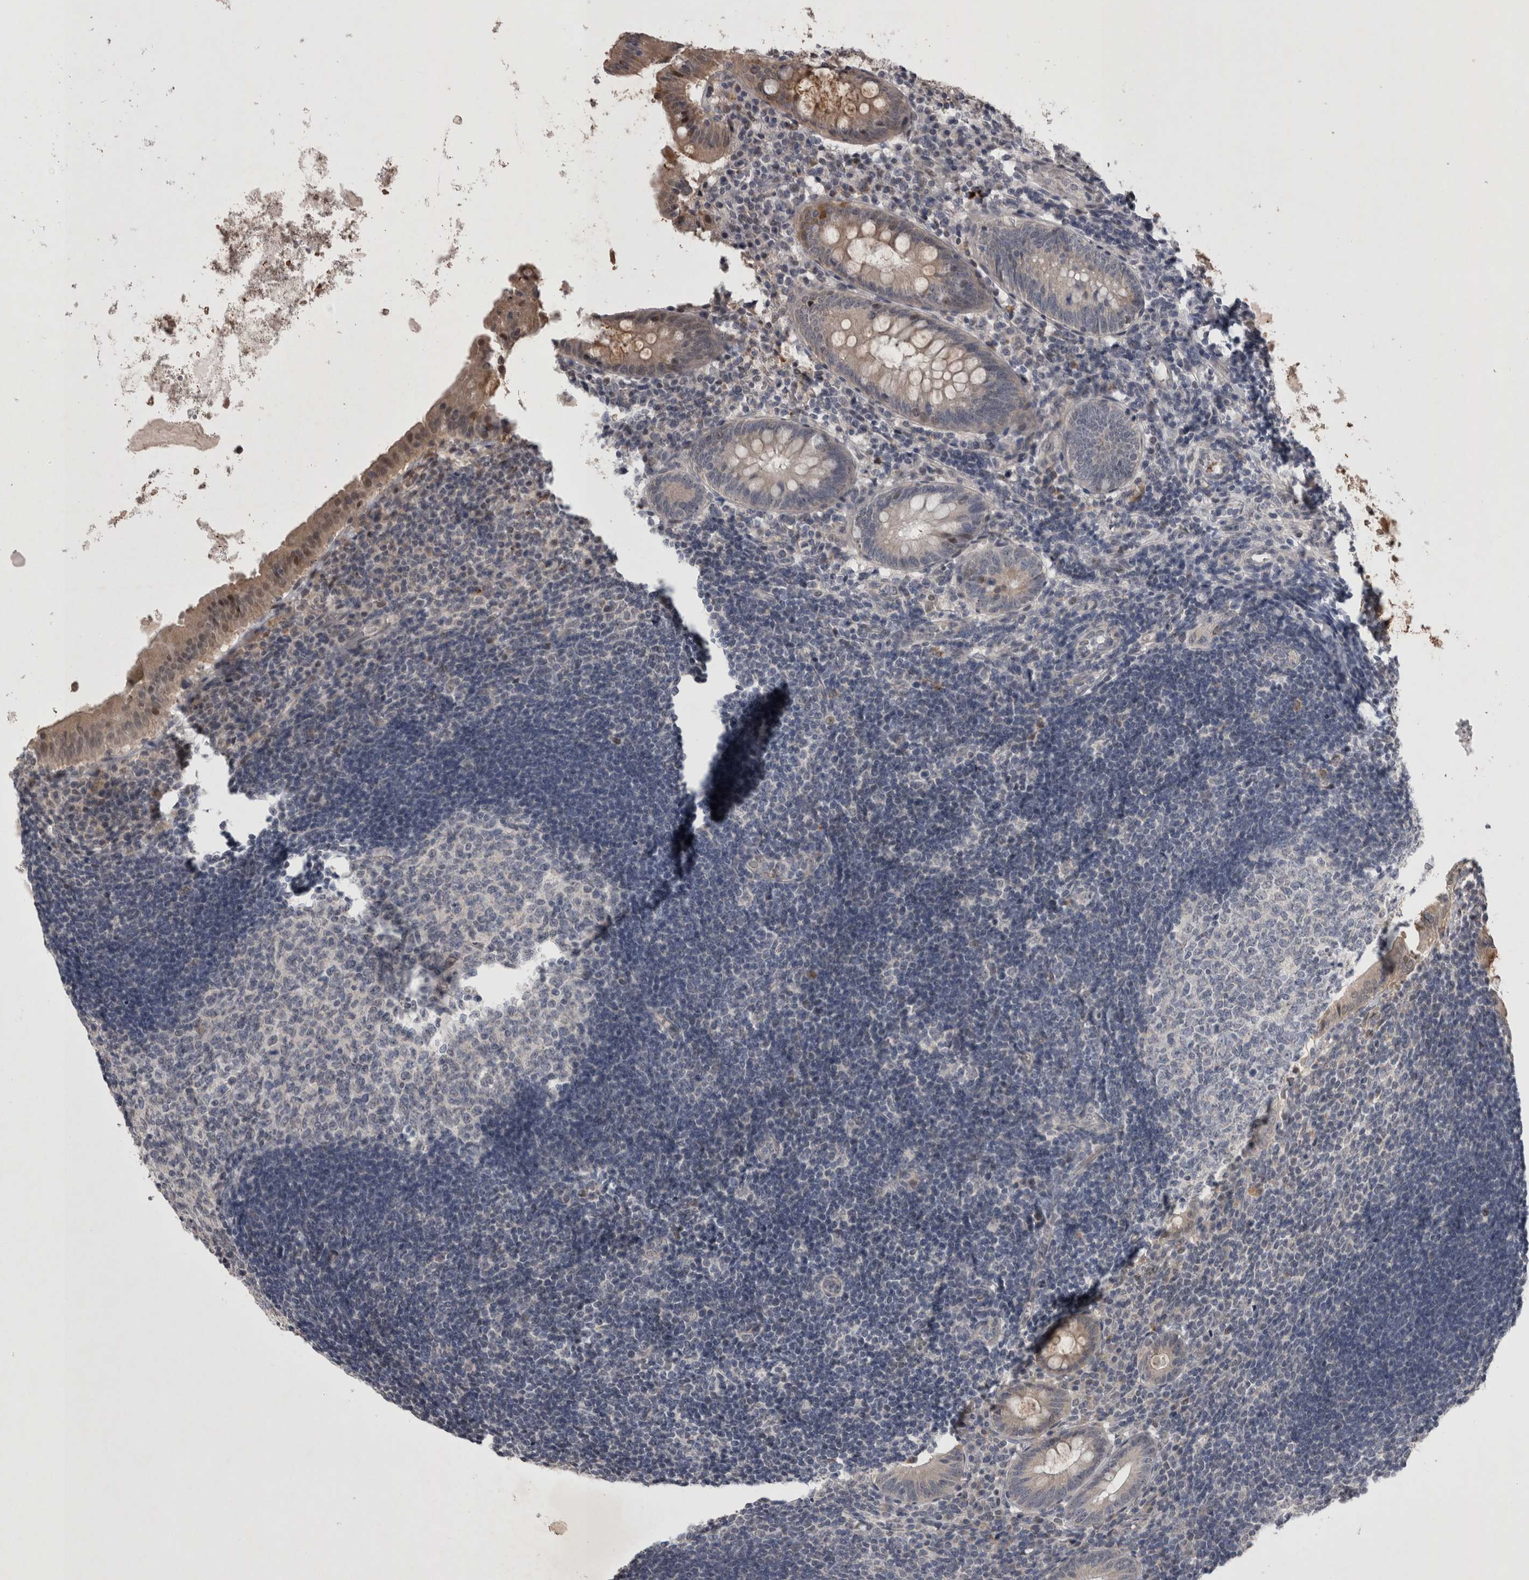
{"staining": {"intensity": "moderate", "quantity": "25%-75%", "location": "cytoplasmic/membranous,nuclear"}, "tissue": "appendix", "cell_type": "Glandular cells", "image_type": "normal", "snomed": [{"axis": "morphology", "description": "Normal tissue, NOS"}, {"axis": "topography", "description": "Appendix"}], "caption": "Immunohistochemistry (IHC) micrograph of benign appendix: human appendix stained using immunohistochemistry (IHC) demonstrates medium levels of moderate protein expression localized specifically in the cytoplasmic/membranous,nuclear of glandular cells, appearing as a cytoplasmic/membranous,nuclear brown color.", "gene": "IFI44", "patient": {"sex": "female", "age": 54}}